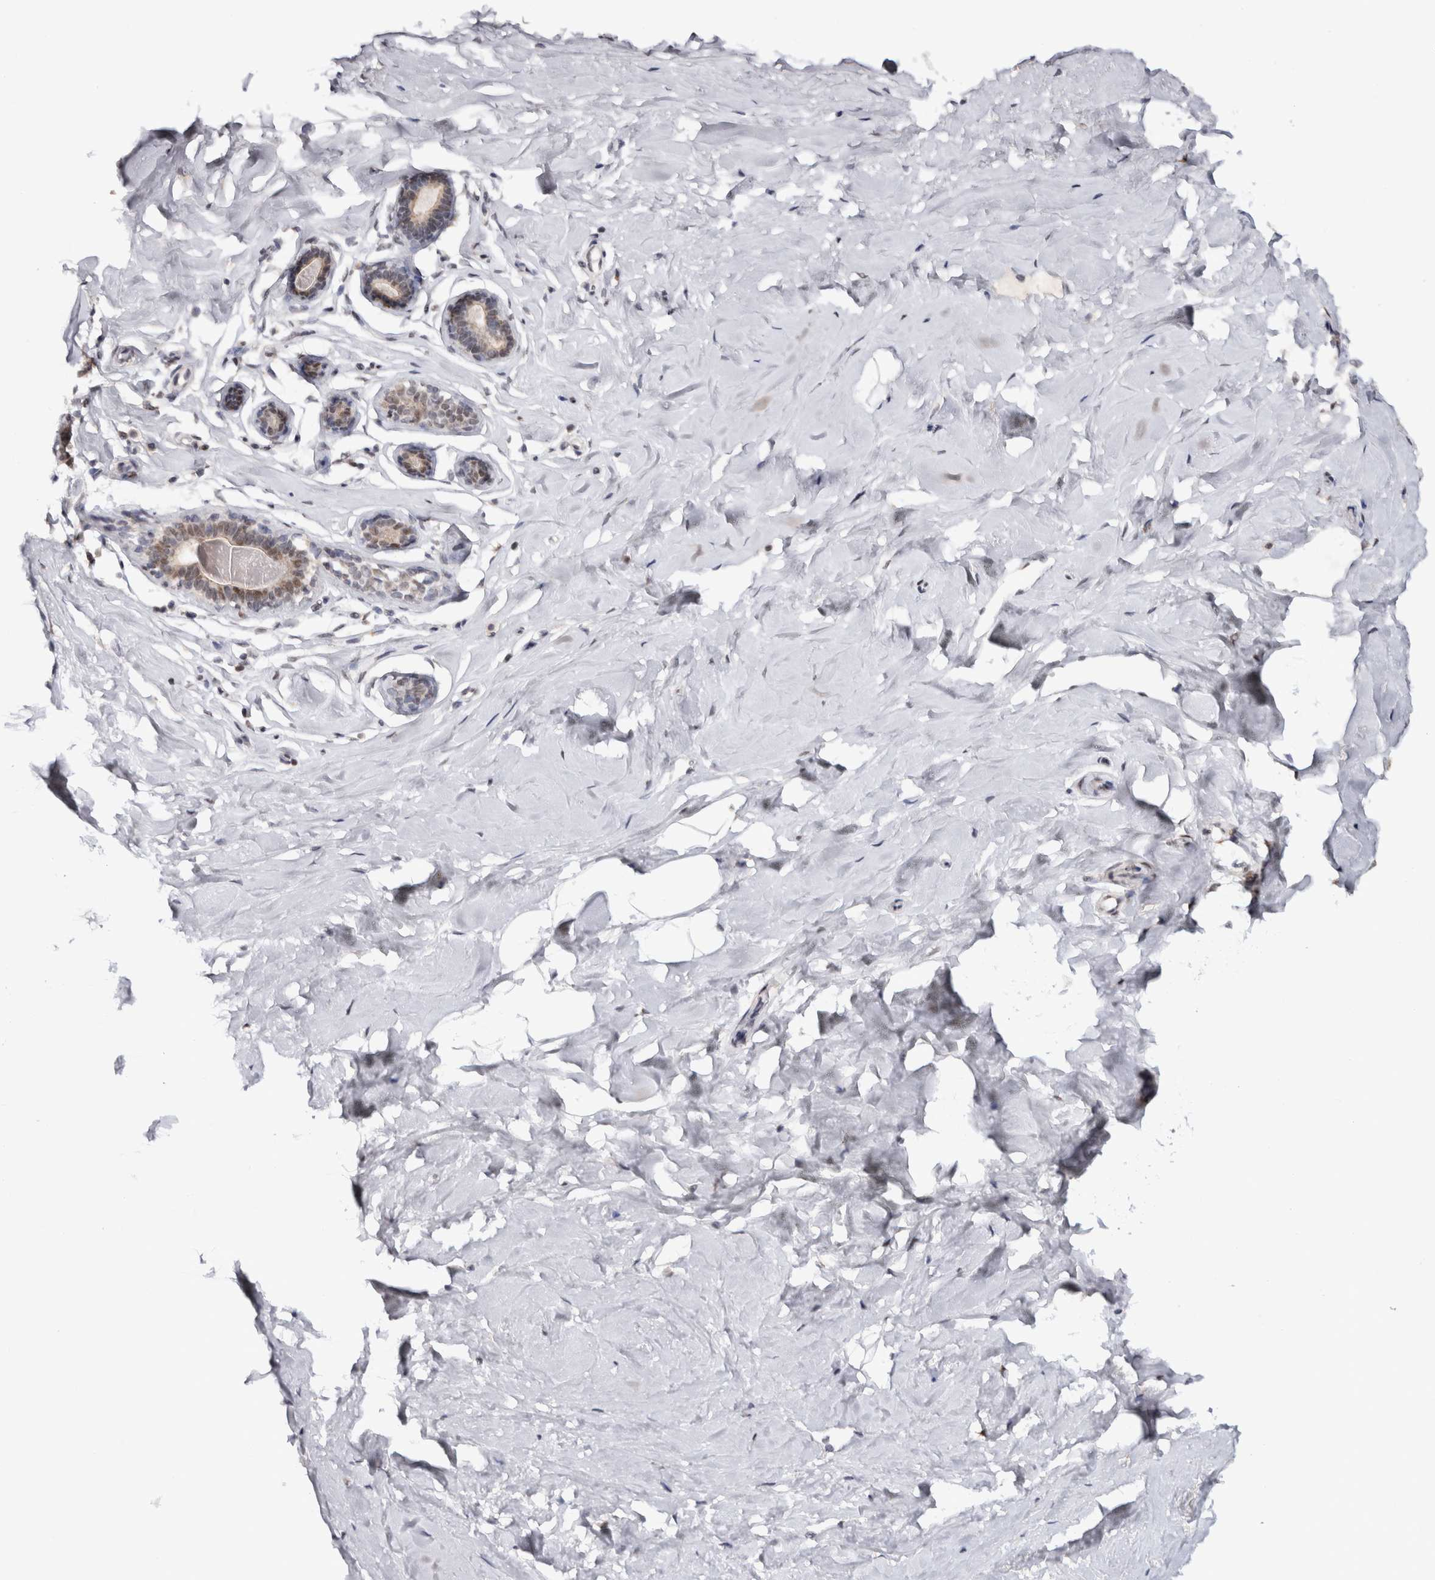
{"staining": {"intensity": "negative", "quantity": "none", "location": "none"}, "tissue": "breast", "cell_type": "Adipocytes", "image_type": "normal", "snomed": [{"axis": "morphology", "description": "Normal tissue, NOS"}, {"axis": "topography", "description": "Breast"}], "caption": "An immunohistochemistry (IHC) image of benign breast is shown. There is no staining in adipocytes of breast. Nuclei are stained in blue.", "gene": "RPS6KA2", "patient": {"sex": "female", "age": 23}}